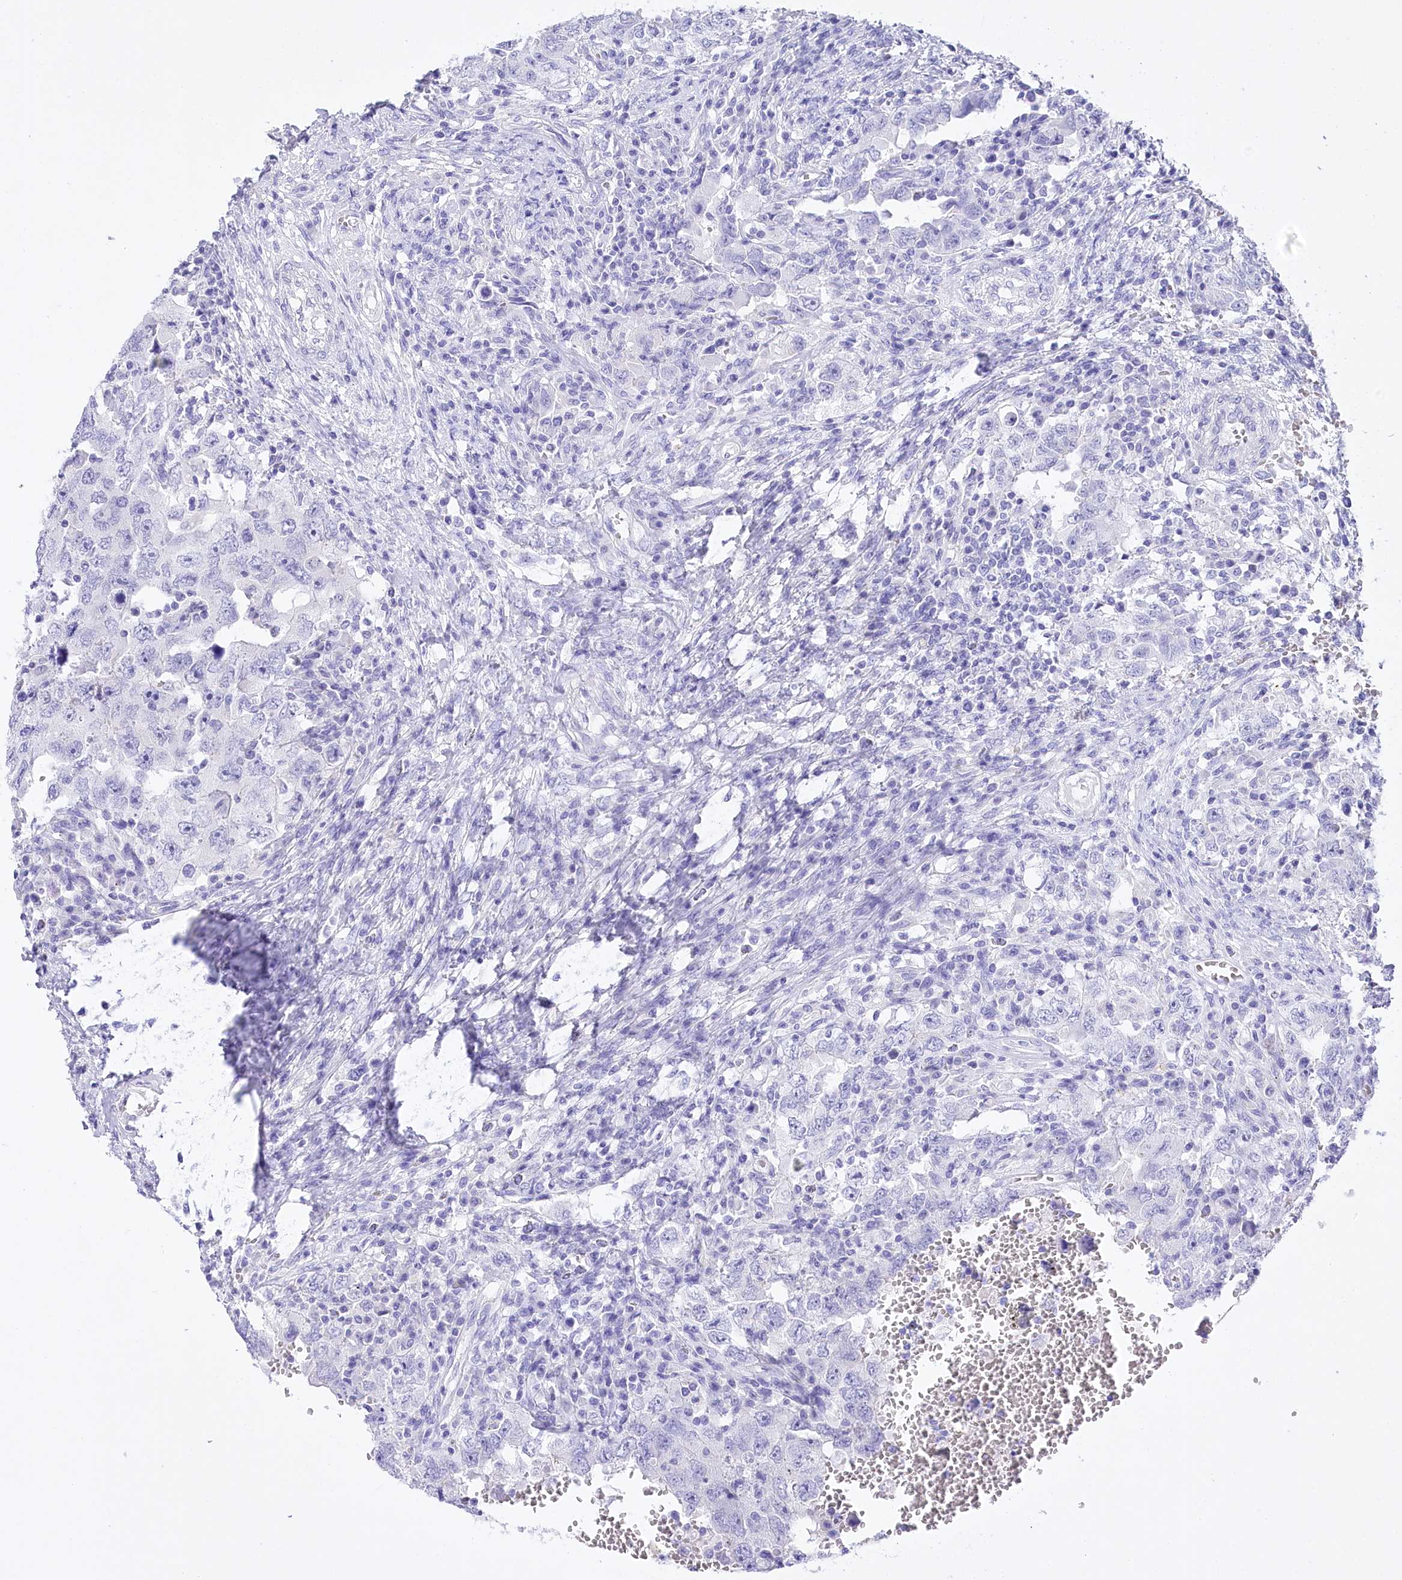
{"staining": {"intensity": "negative", "quantity": "none", "location": "none"}, "tissue": "testis cancer", "cell_type": "Tumor cells", "image_type": "cancer", "snomed": [{"axis": "morphology", "description": "Carcinoma, Embryonal, NOS"}, {"axis": "topography", "description": "Testis"}], "caption": "An image of testis cancer (embryonal carcinoma) stained for a protein exhibits no brown staining in tumor cells.", "gene": "PBLD", "patient": {"sex": "male", "age": 26}}